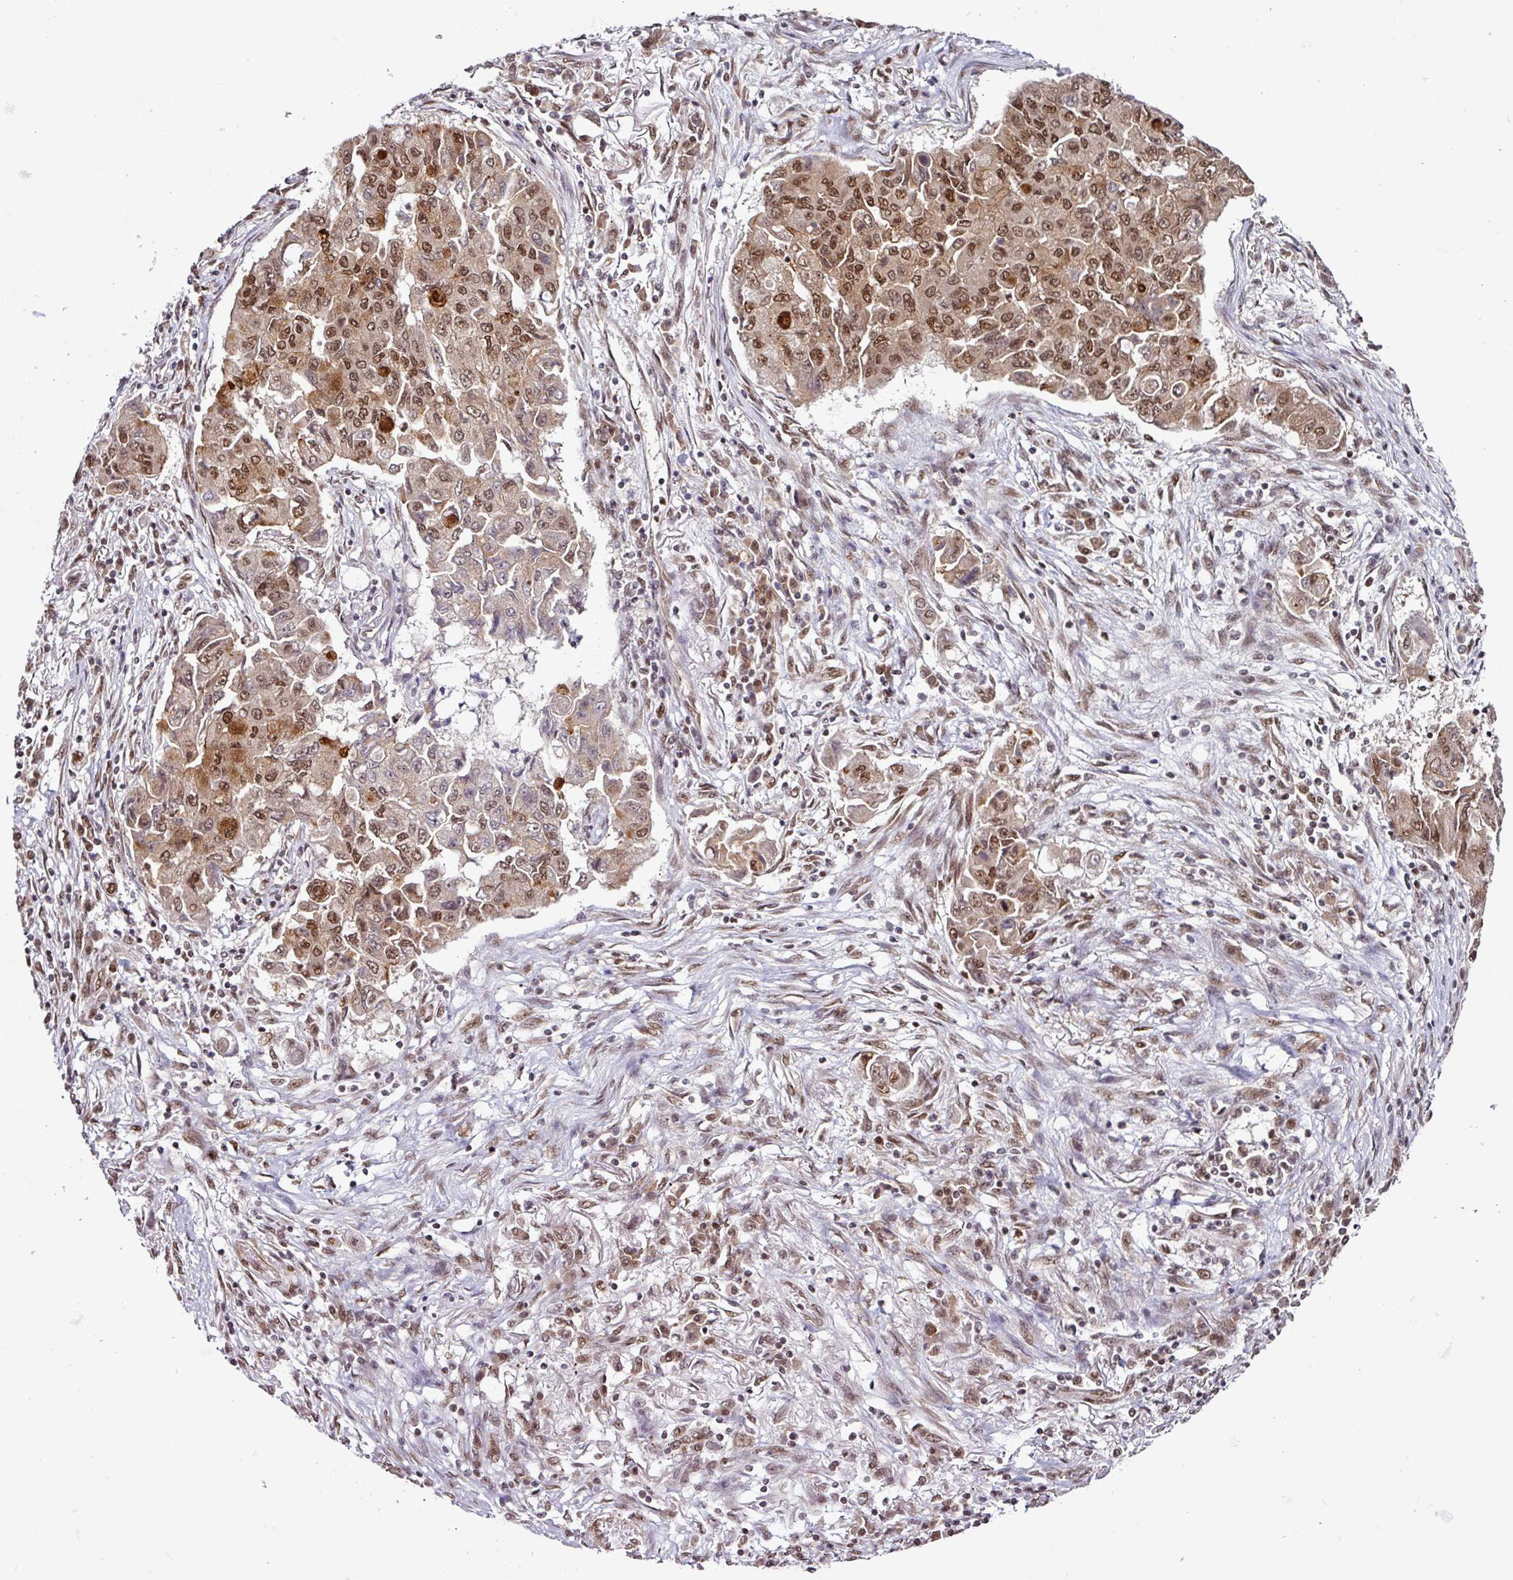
{"staining": {"intensity": "moderate", "quantity": ">75%", "location": "cytoplasmic/membranous,nuclear"}, "tissue": "lung cancer", "cell_type": "Tumor cells", "image_type": "cancer", "snomed": [{"axis": "morphology", "description": "Squamous cell carcinoma, NOS"}, {"axis": "topography", "description": "Lung"}], "caption": "Moderate cytoplasmic/membranous and nuclear staining is present in approximately >75% of tumor cells in lung cancer.", "gene": "MORF4L2", "patient": {"sex": "male", "age": 74}}